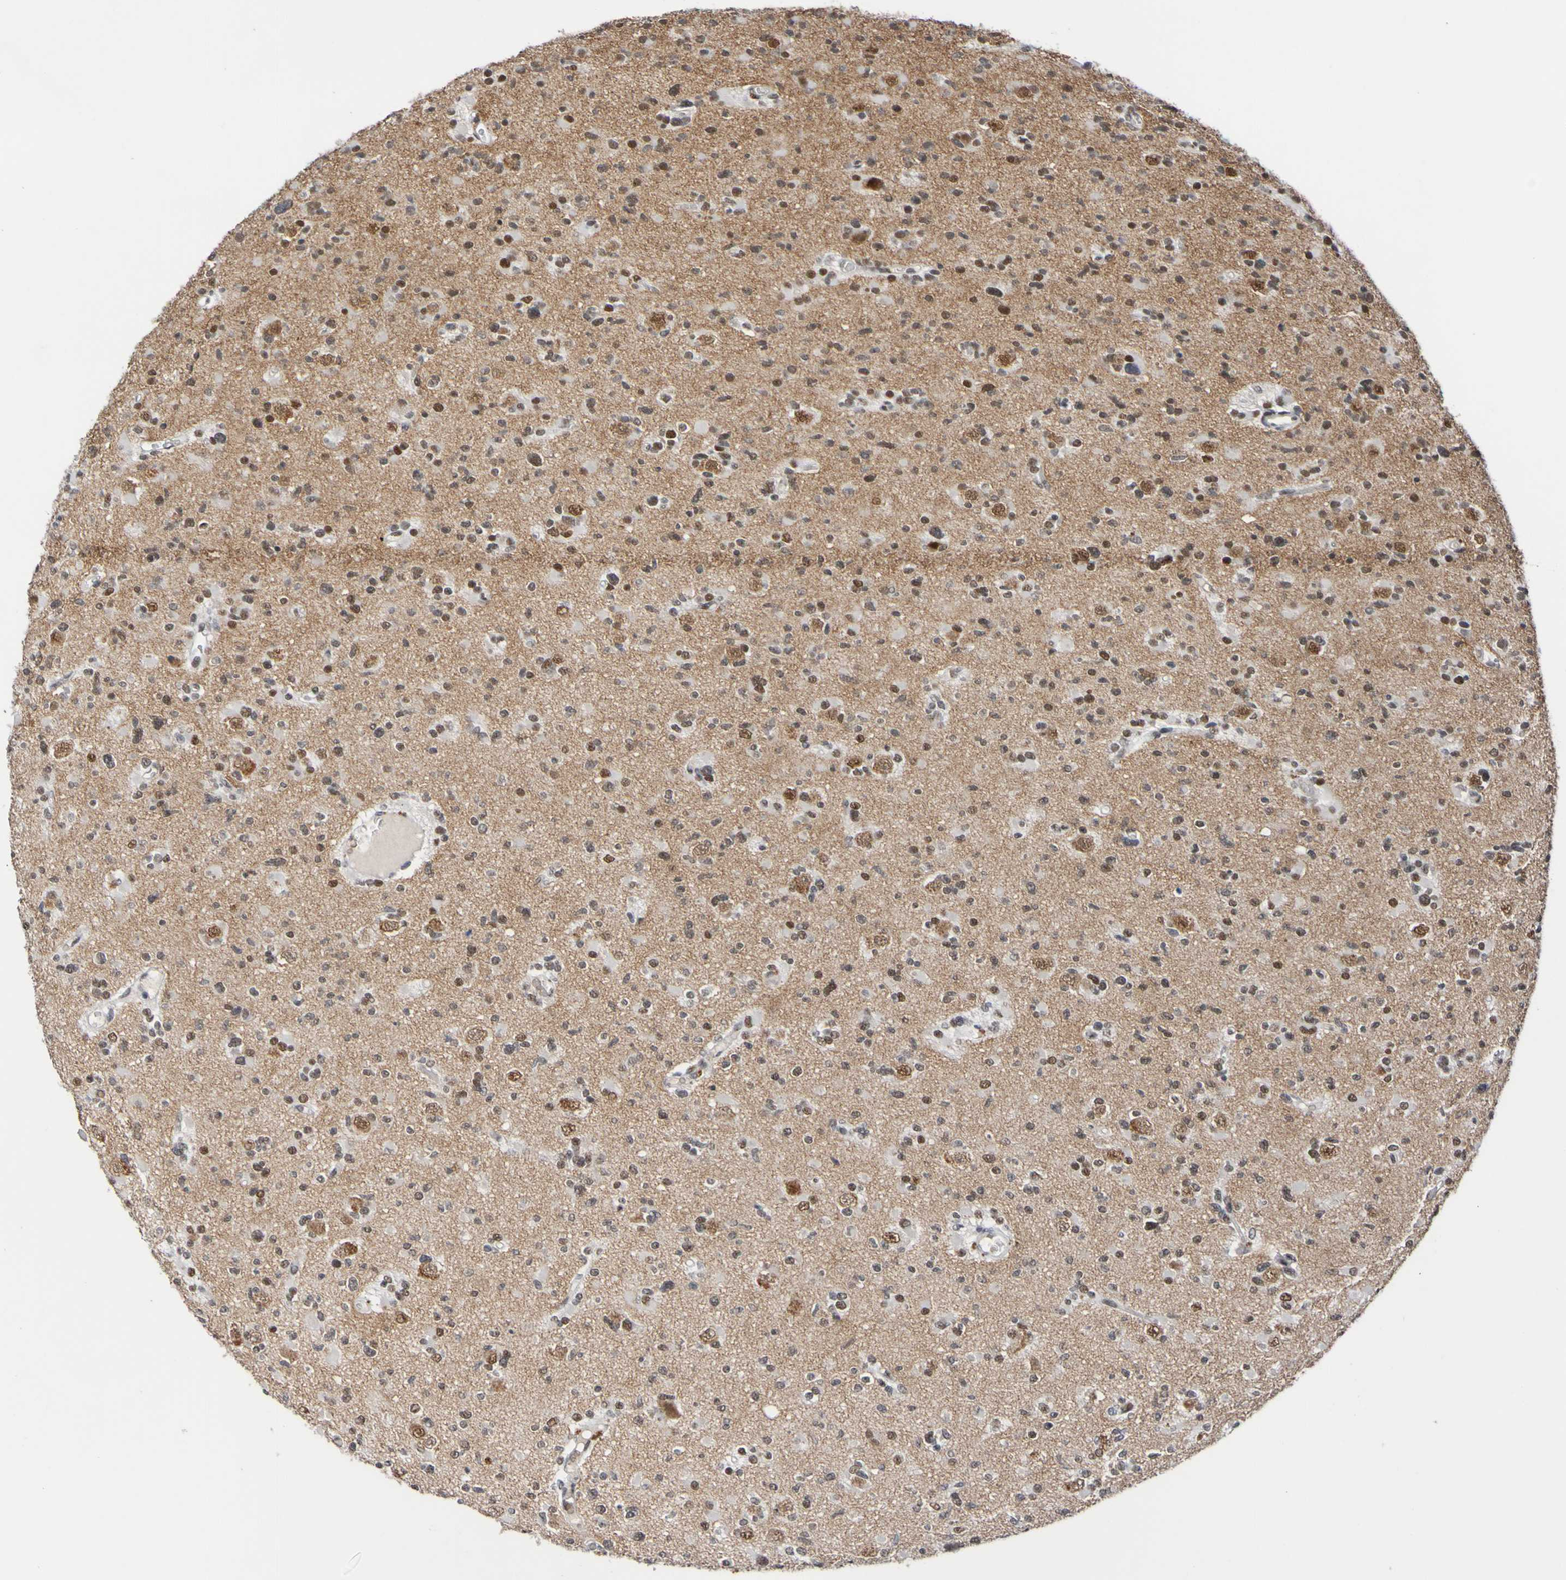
{"staining": {"intensity": "moderate", "quantity": "25%-75%", "location": "nuclear"}, "tissue": "glioma", "cell_type": "Tumor cells", "image_type": "cancer", "snomed": [{"axis": "morphology", "description": "Glioma, malignant, Low grade"}, {"axis": "topography", "description": "Brain"}], "caption": "The image displays a brown stain indicating the presence of a protein in the nuclear of tumor cells in glioma.", "gene": "PCGF1", "patient": {"sex": "female", "age": 22}}